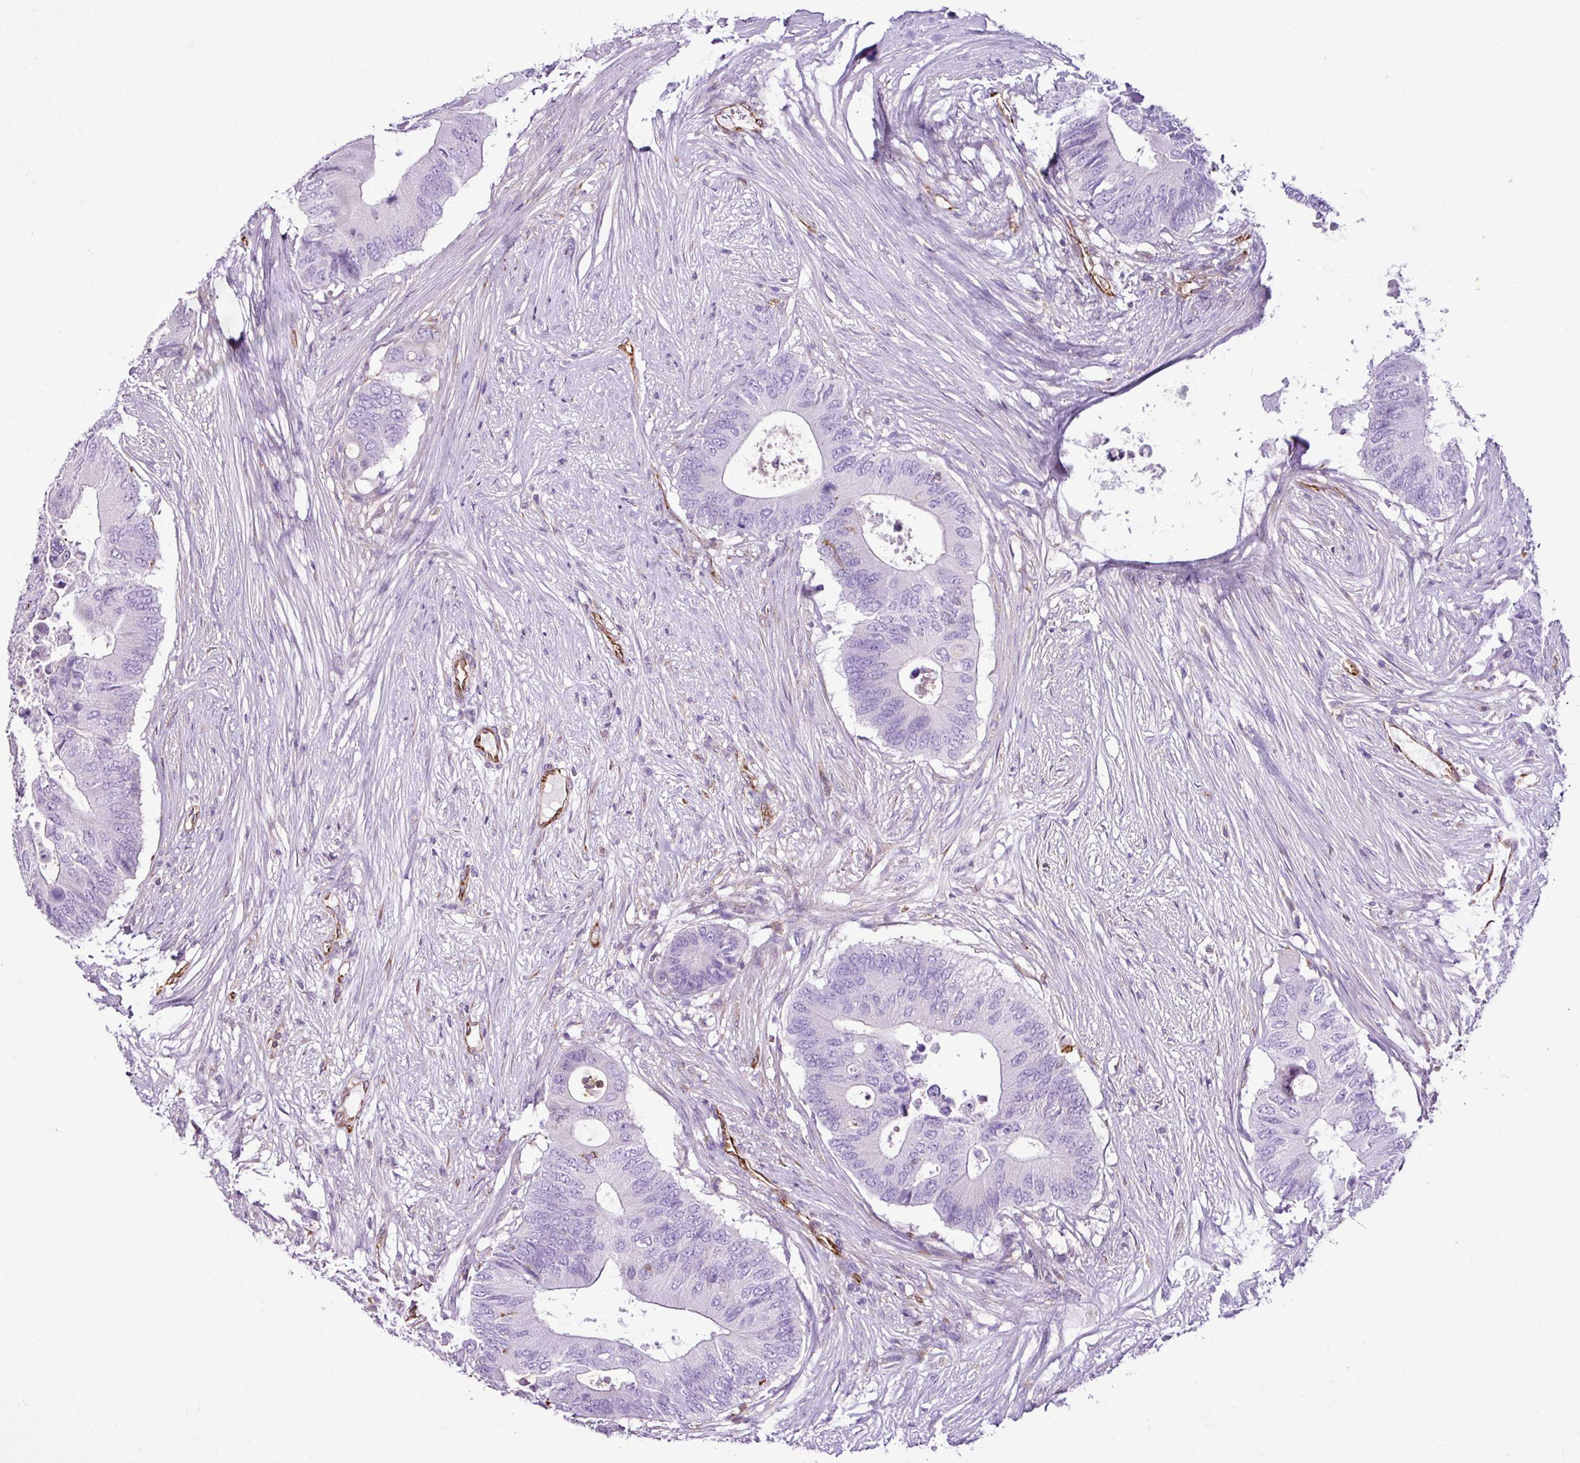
{"staining": {"intensity": "negative", "quantity": "none", "location": "none"}, "tissue": "colorectal cancer", "cell_type": "Tumor cells", "image_type": "cancer", "snomed": [{"axis": "morphology", "description": "Adenocarcinoma, NOS"}, {"axis": "topography", "description": "Colon"}], "caption": "A histopathology image of colorectal cancer (adenocarcinoma) stained for a protein exhibits no brown staining in tumor cells.", "gene": "EME2", "patient": {"sex": "male", "age": 71}}